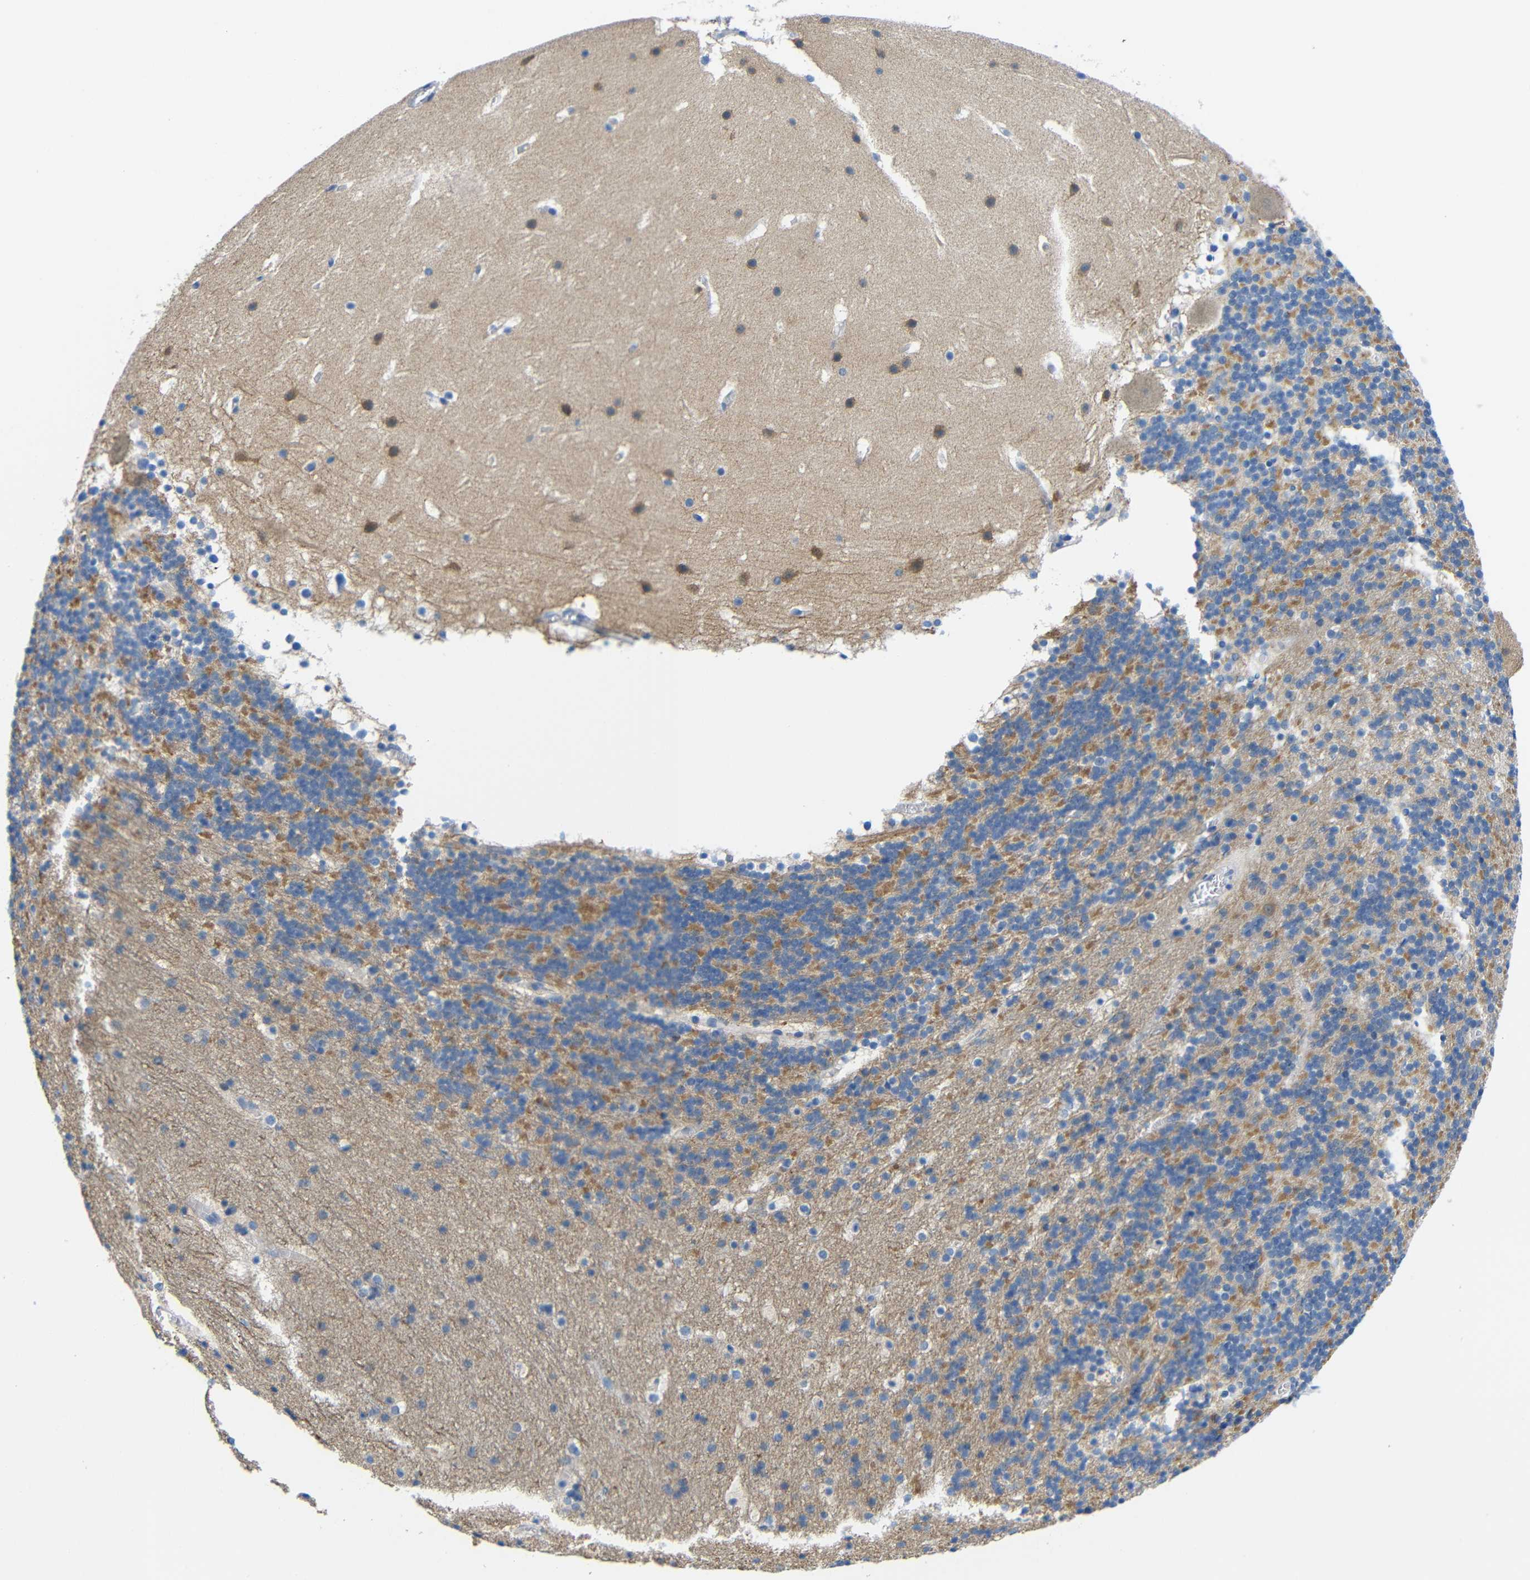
{"staining": {"intensity": "moderate", "quantity": "<25%", "location": "cytoplasmic/membranous"}, "tissue": "cerebellum", "cell_type": "Cells in granular layer", "image_type": "normal", "snomed": [{"axis": "morphology", "description": "Normal tissue, NOS"}, {"axis": "topography", "description": "Cerebellum"}], "caption": "Immunohistochemical staining of normal cerebellum shows <25% levels of moderate cytoplasmic/membranous protein staining in about <25% of cells in granular layer.", "gene": "NEGR1", "patient": {"sex": "male", "age": 45}}